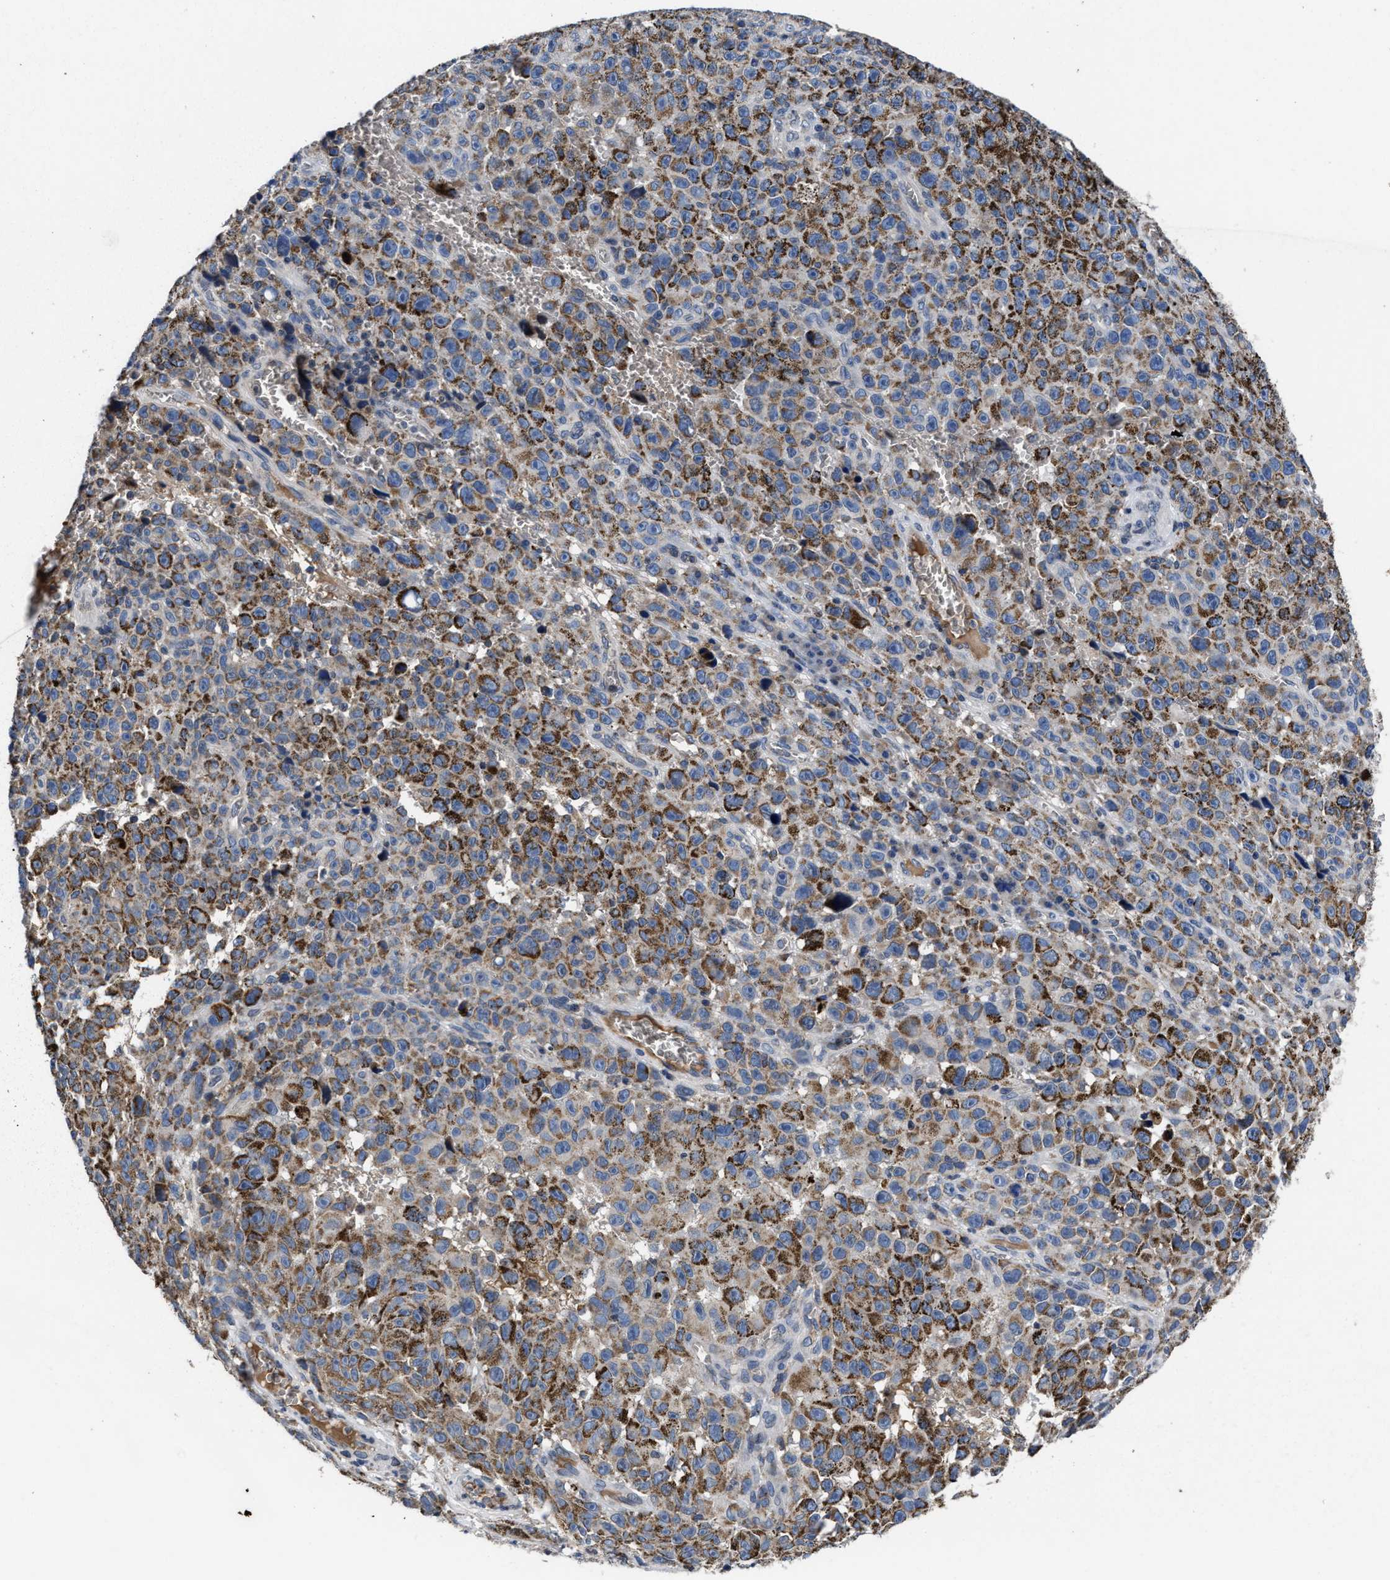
{"staining": {"intensity": "moderate", "quantity": ">75%", "location": "cytoplasmic/membranous"}, "tissue": "melanoma", "cell_type": "Tumor cells", "image_type": "cancer", "snomed": [{"axis": "morphology", "description": "Malignant melanoma, NOS"}, {"axis": "topography", "description": "Skin"}], "caption": "The image shows immunohistochemical staining of melanoma. There is moderate cytoplasmic/membranous staining is appreciated in about >75% of tumor cells.", "gene": "CACNA1D", "patient": {"sex": "female", "age": 82}}